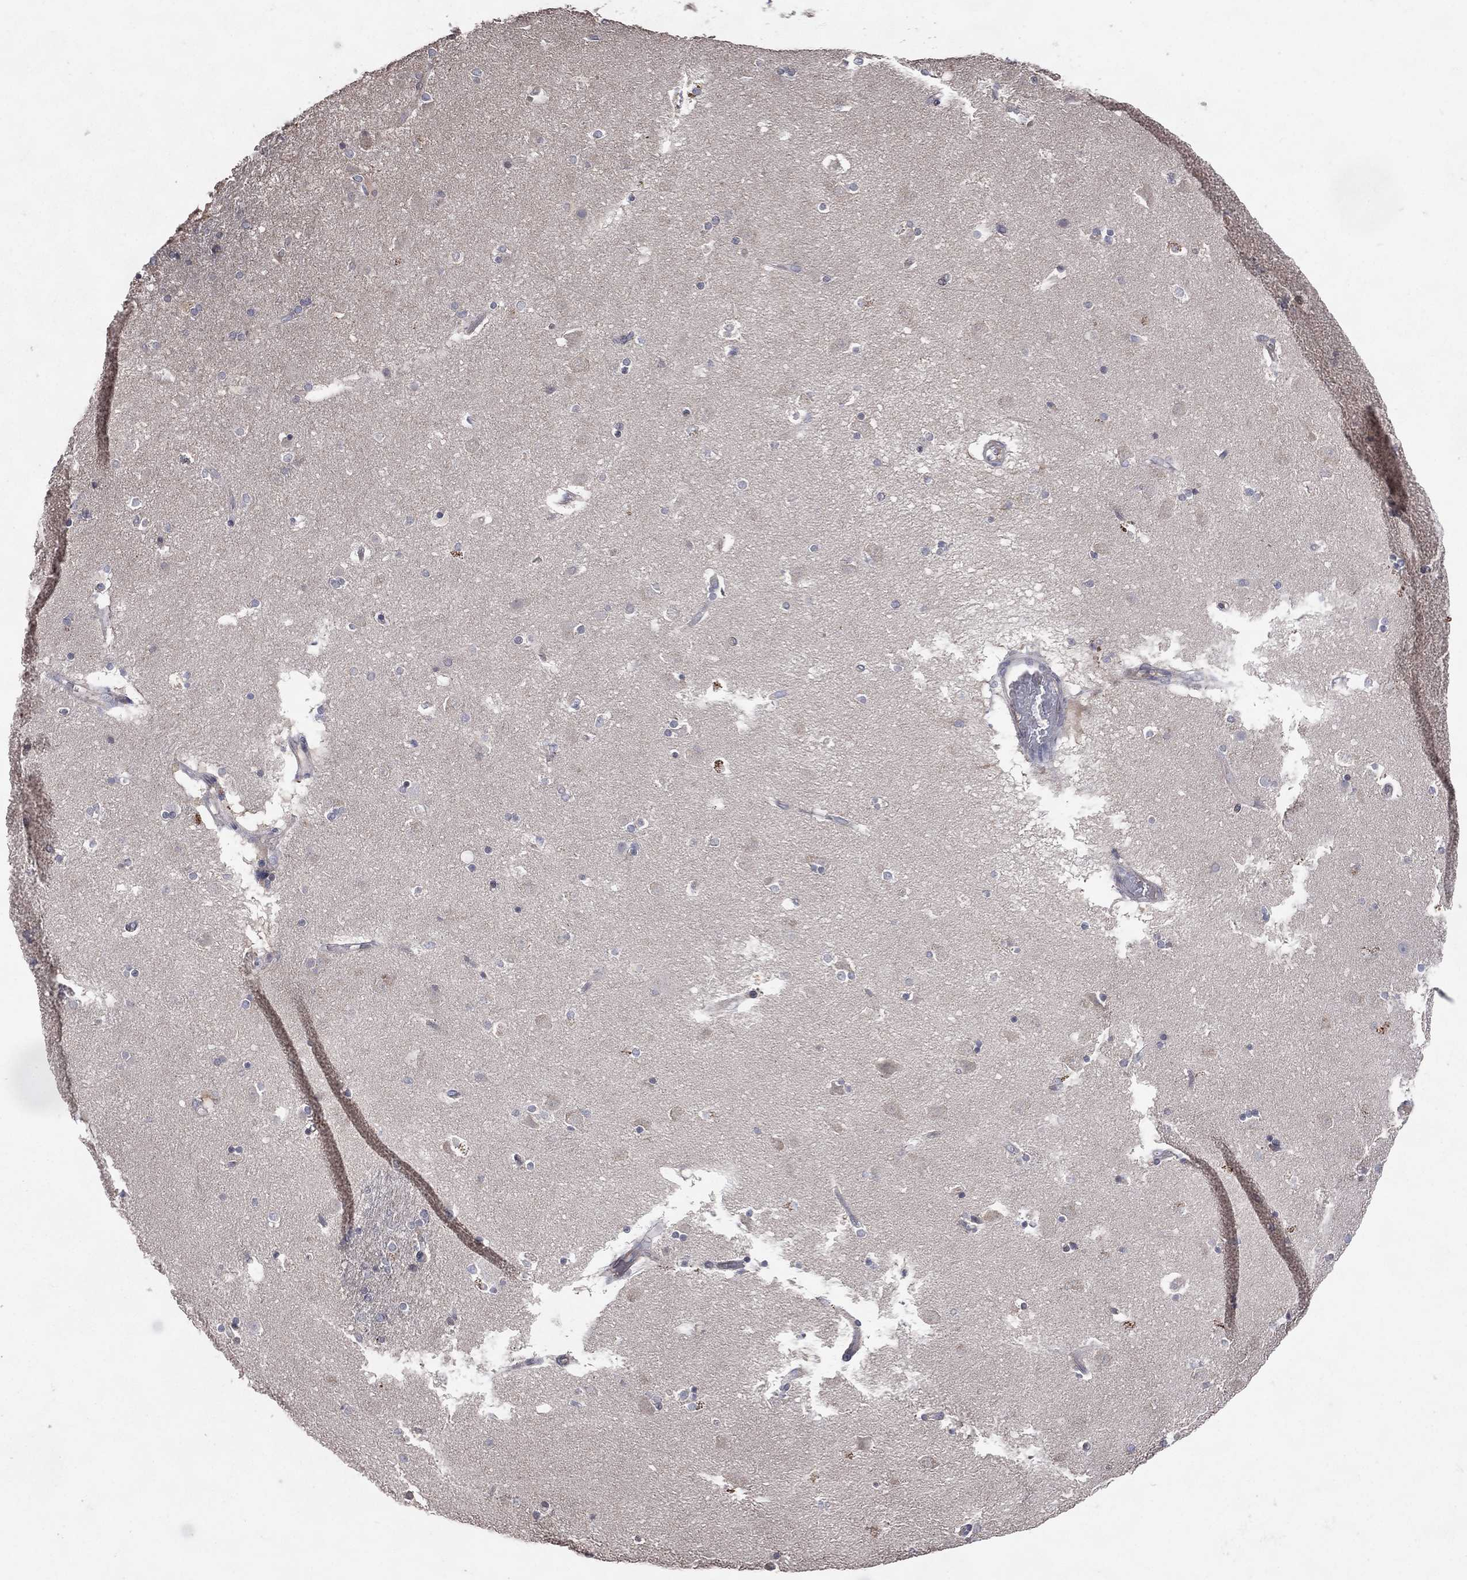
{"staining": {"intensity": "negative", "quantity": "none", "location": "none"}, "tissue": "caudate", "cell_type": "Glial cells", "image_type": "normal", "snomed": [{"axis": "morphology", "description": "Normal tissue, NOS"}, {"axis": "topography", "description": "Lateral ventricle wall"}], "caption": "The image demonstrates no staining of glial cells in benign caudate.", "gene": "DNAH7", "patient": {"sex": "male", "age": 51}}